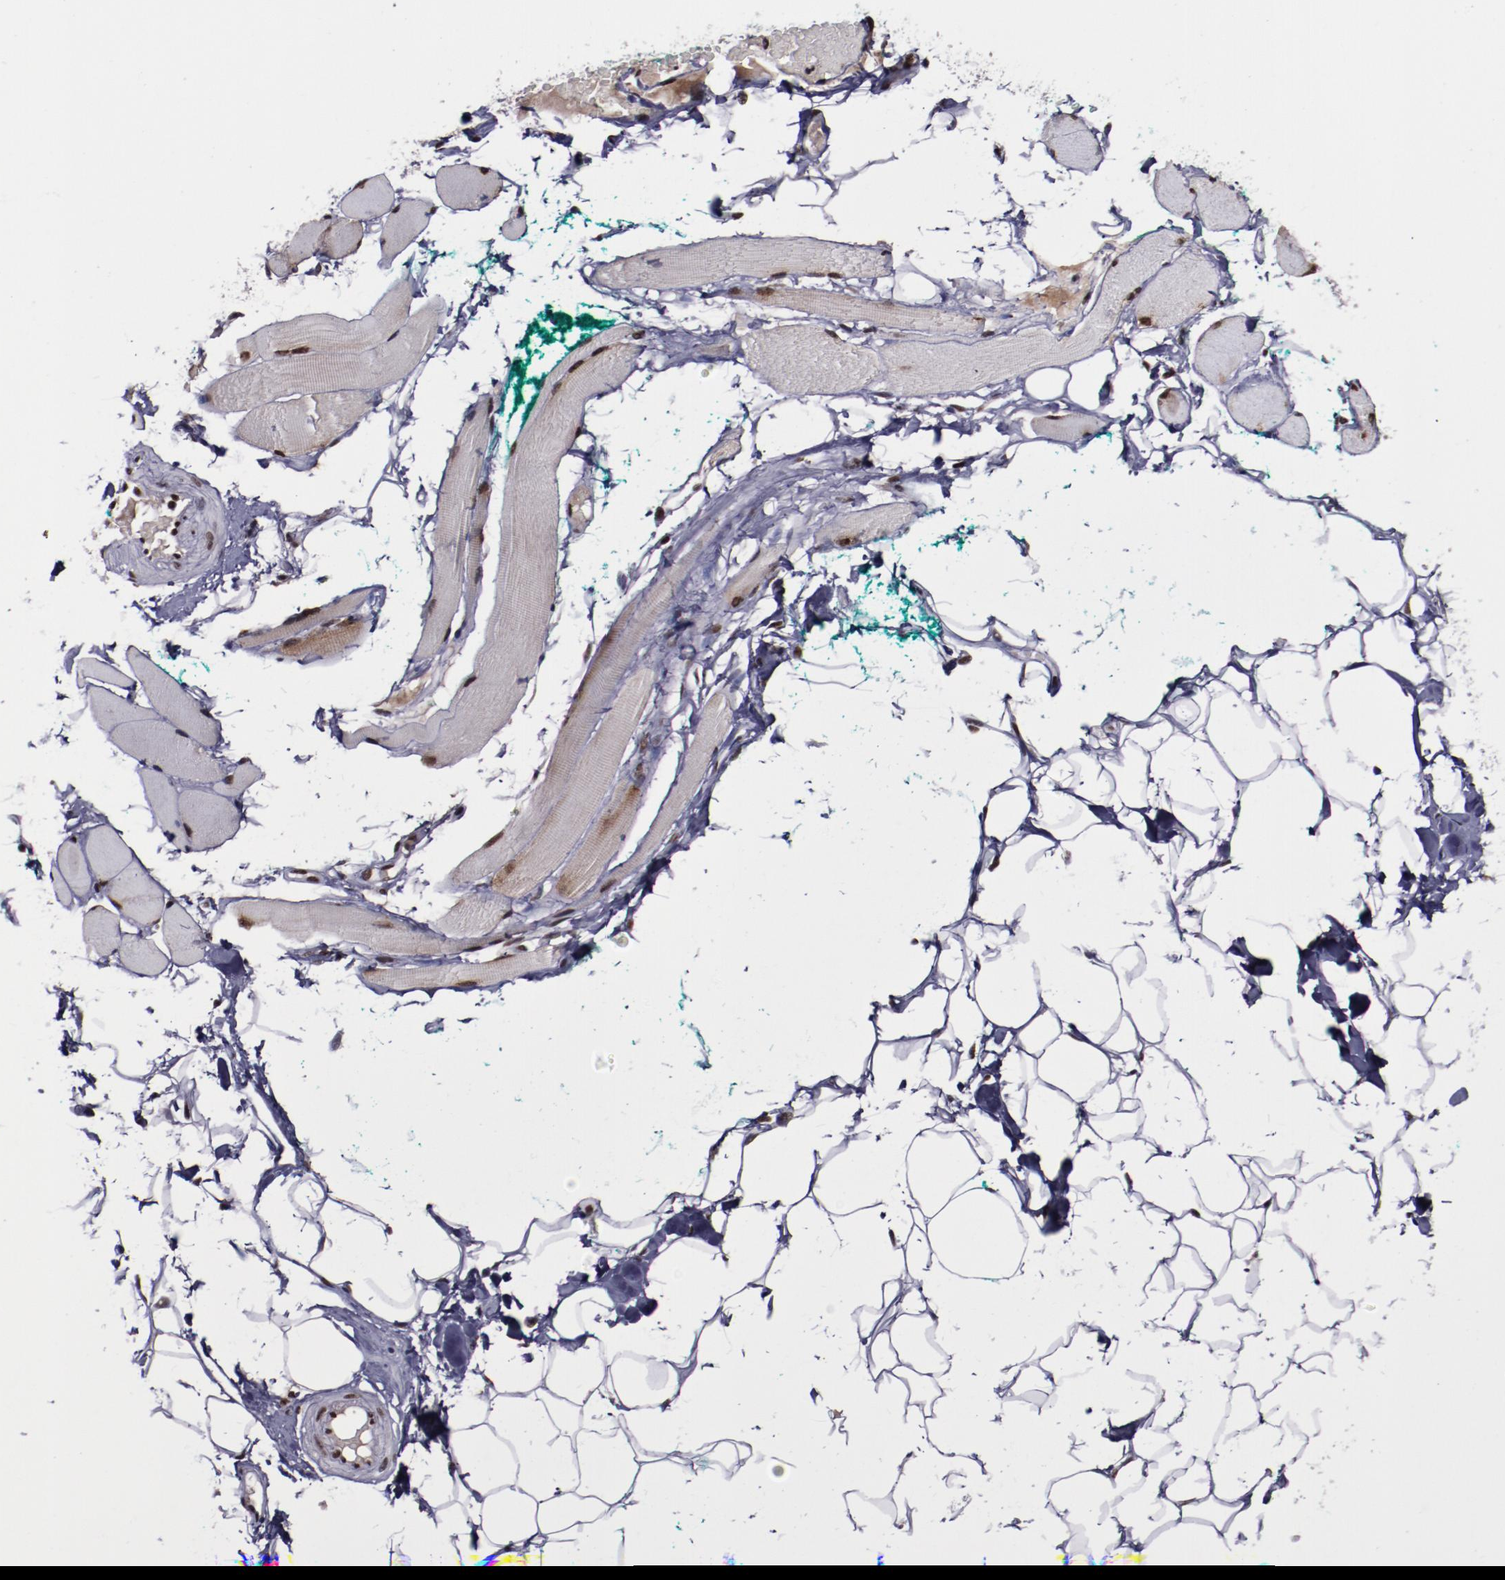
{"staining": {"intensity": "strong", "quantity": ">75%", "location": "cytoplasmic/membranous,nuclear"}, "tissue": "skeletal muscle", "cell_type": "Myocytes", "image_type": "normal", "snomed": [{"axis": "morphology", "description": "Normal tissue, NOS"}, {"axis": "topography", "description": "Skeletal muscle"}, {"axis": "topography", "description": "Peripheral nerve tissue"}], "caption": "Myocytes exhibit high levels of strong cytoplasmic/membranous,nuclear staining in about >75% of cells in normal skeletal muscle. Using DAB (3,3'-diaminobenzidine) (brown) and hematoxylin (blue) stains, captured at high magnification using brightfield microscopy.", "gene": "ERH", "patient": {"sex": "female", "age": 84}}